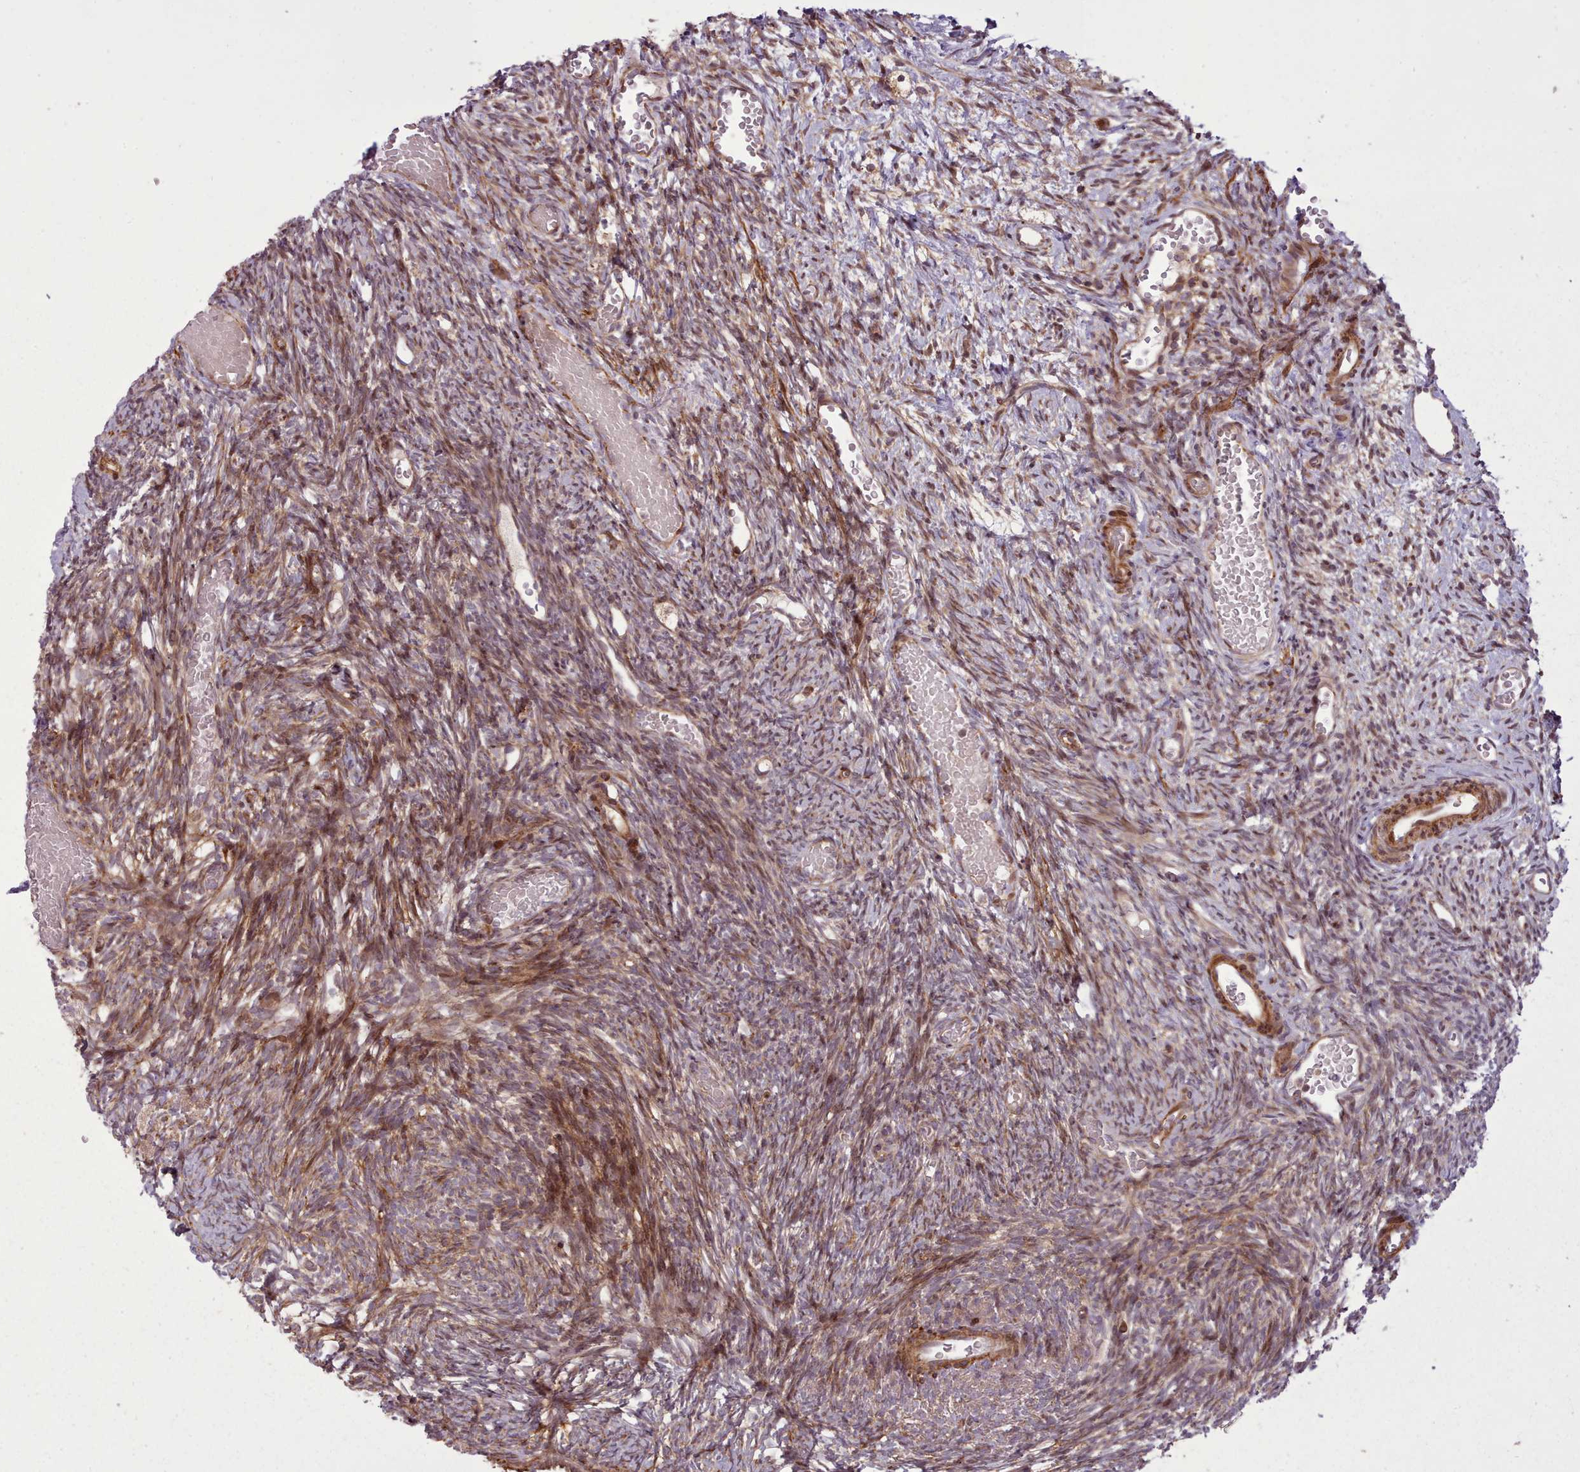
{"staining": {"intensity": "moderate", "quantity": "25%-75%", "location": "cytoplasmic/membranous,nuclear"}, "tissue": "ovary", "cell_type": "Ovarian stroma cells", "image_type": "normal", "snomed": [{"axis": "morphology", "description": "Normal tissue, NOS"}, {"axis": "topography", "description": "Ovary"}], "caption": "Ovary stained with a brown dye exhibits moderate cytoplasmic/membranous,nuclear positive staining in approximately 25%-75% of ovarian stroma cells.", "gene": "NLRP7", "patient": {"sex": "female", "age": 39}}